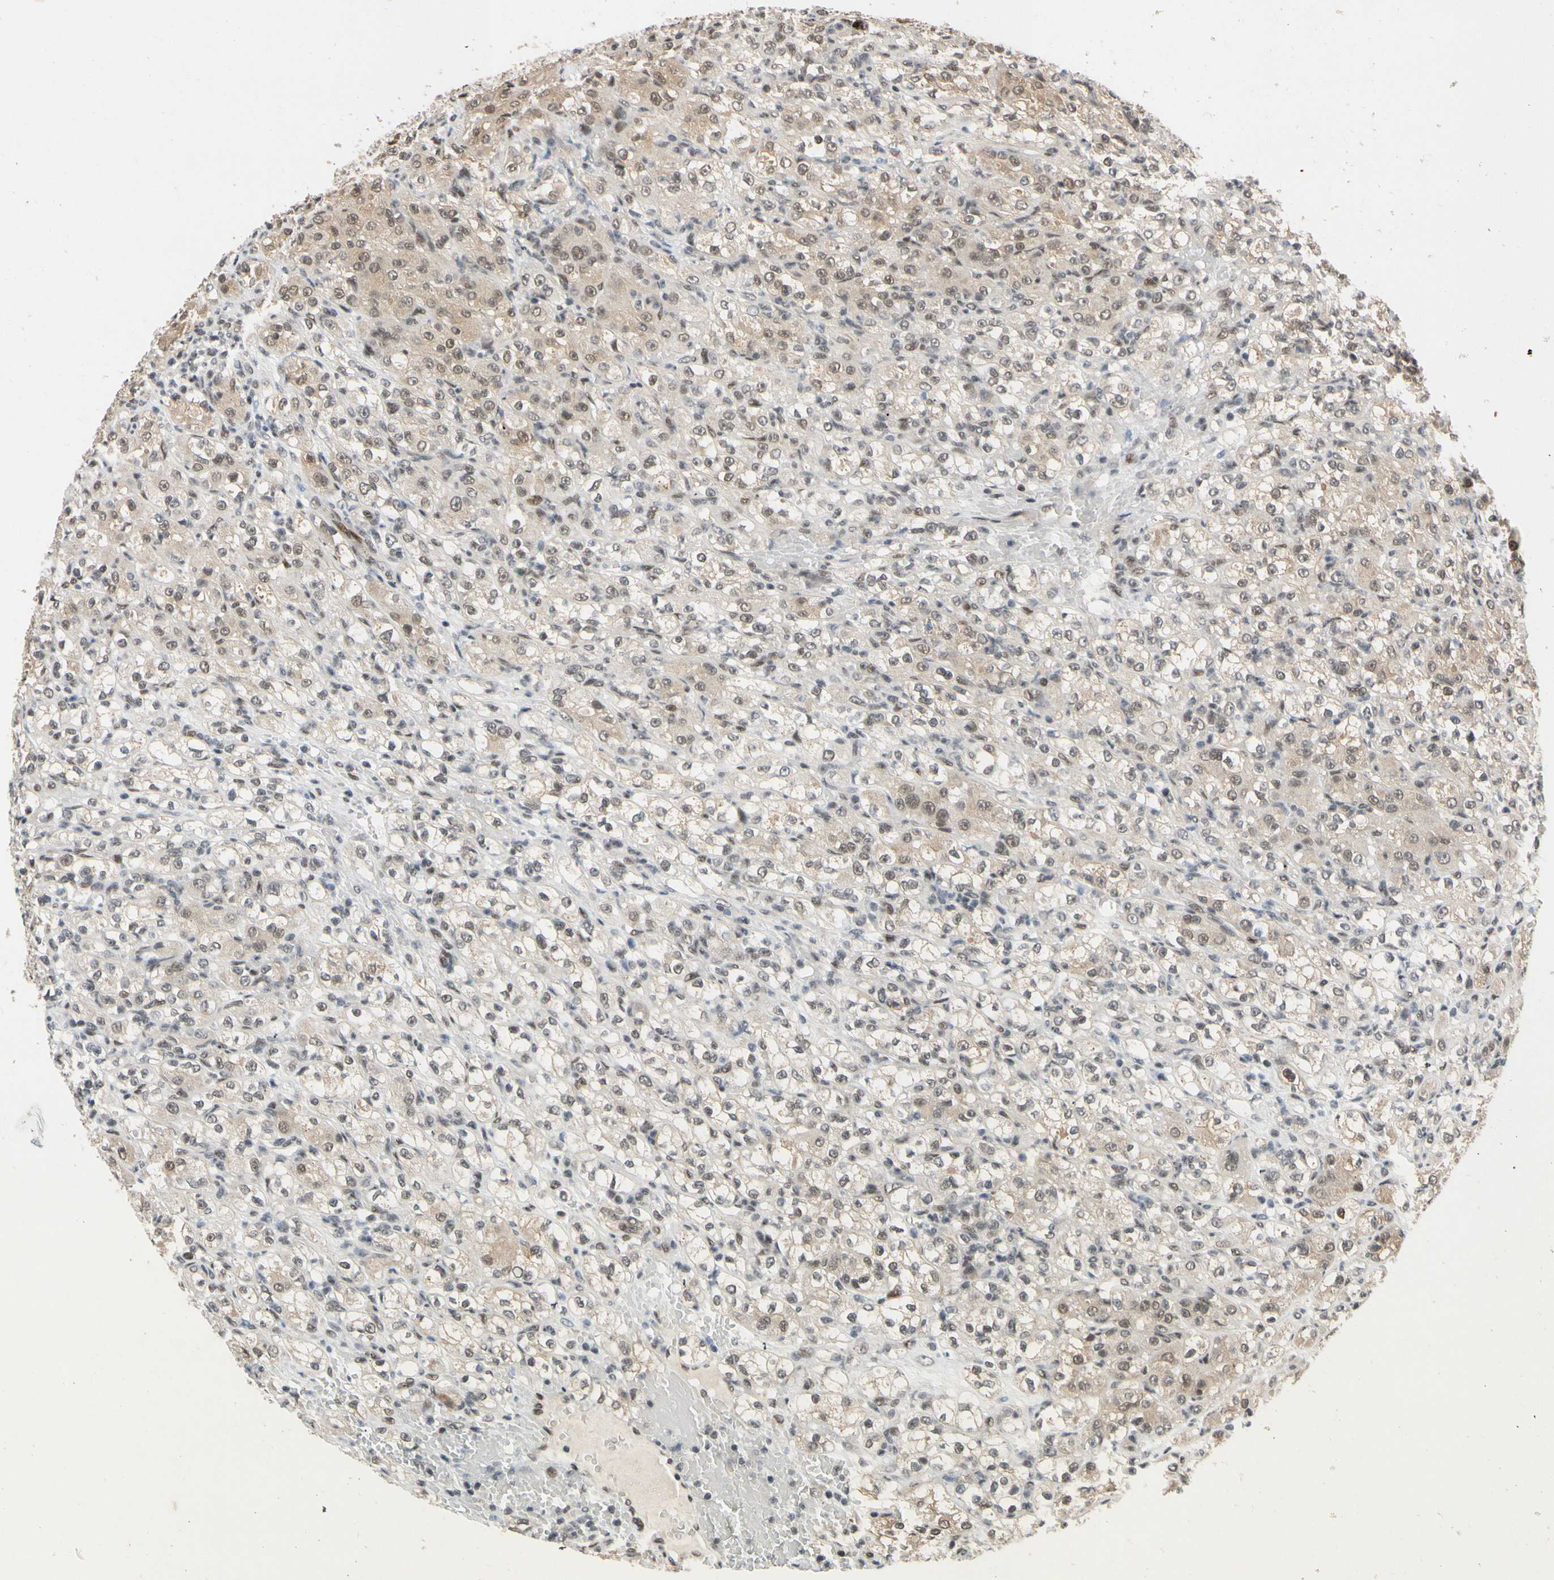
{"staining": {"intensity": "weak", "quantity": ">75%", "location": "cytoplasmic/membranous,nuclear"}, "tissue": "renal cancer", "cell_type": "Tumor cells", "image_type": "cancer", "snomed": [{"axis": "morphology", "description": "Normal tissue, NOS"}, {"axis": "morphology", "description": "Adenocarcinoma, NOS"}, {"axis": "topography", "description": "Kidney"}], "caption": "Renal adenocarcinoma stained with immunohistochemistry reveals weak cytoplasmic/membranous and nuclear expression in about >75% of tumor cells.", "gene": "TAF4", "patient": {"sex": "male", "age": 61}}